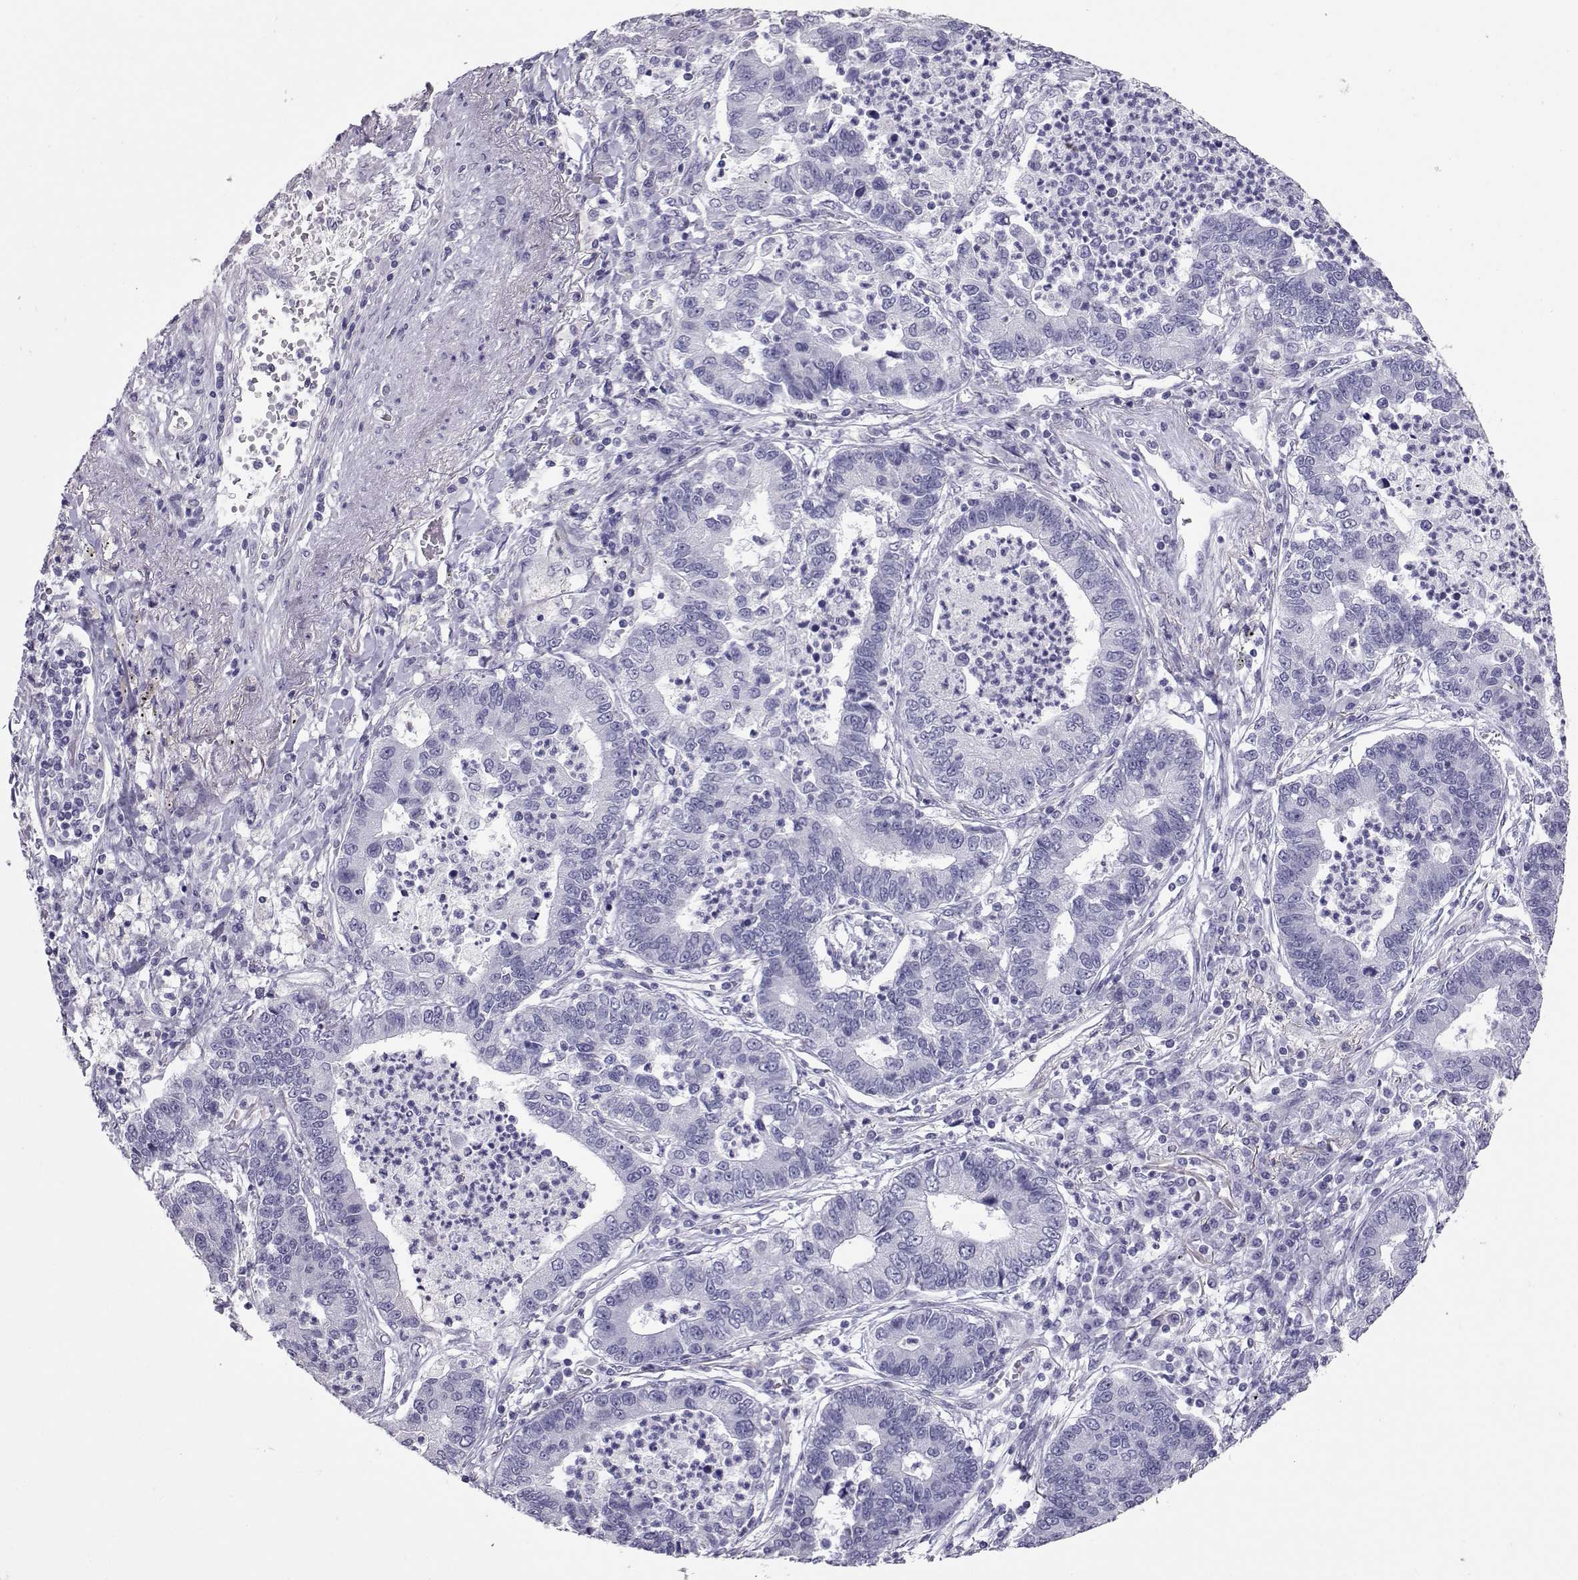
{"staining": {"intensity": "negative", "quantity": "none", "location": "none"}, "tissue": "lung cancer", "cell_type": "Tumor cells", "image_type": "cancer", "snomed": [{"axis": "morphology", "description": "Adenocarcinoma, NOS"}, {"axis": "topography", "description": "Lung"}], "caption": "This is a photomicrograph of immunohistochemistry (IHC) staining of lung cancer, which shows no staining in tumor cells.", "gene": "PMCH", "patient": {"sex": "female", "age": 57}}